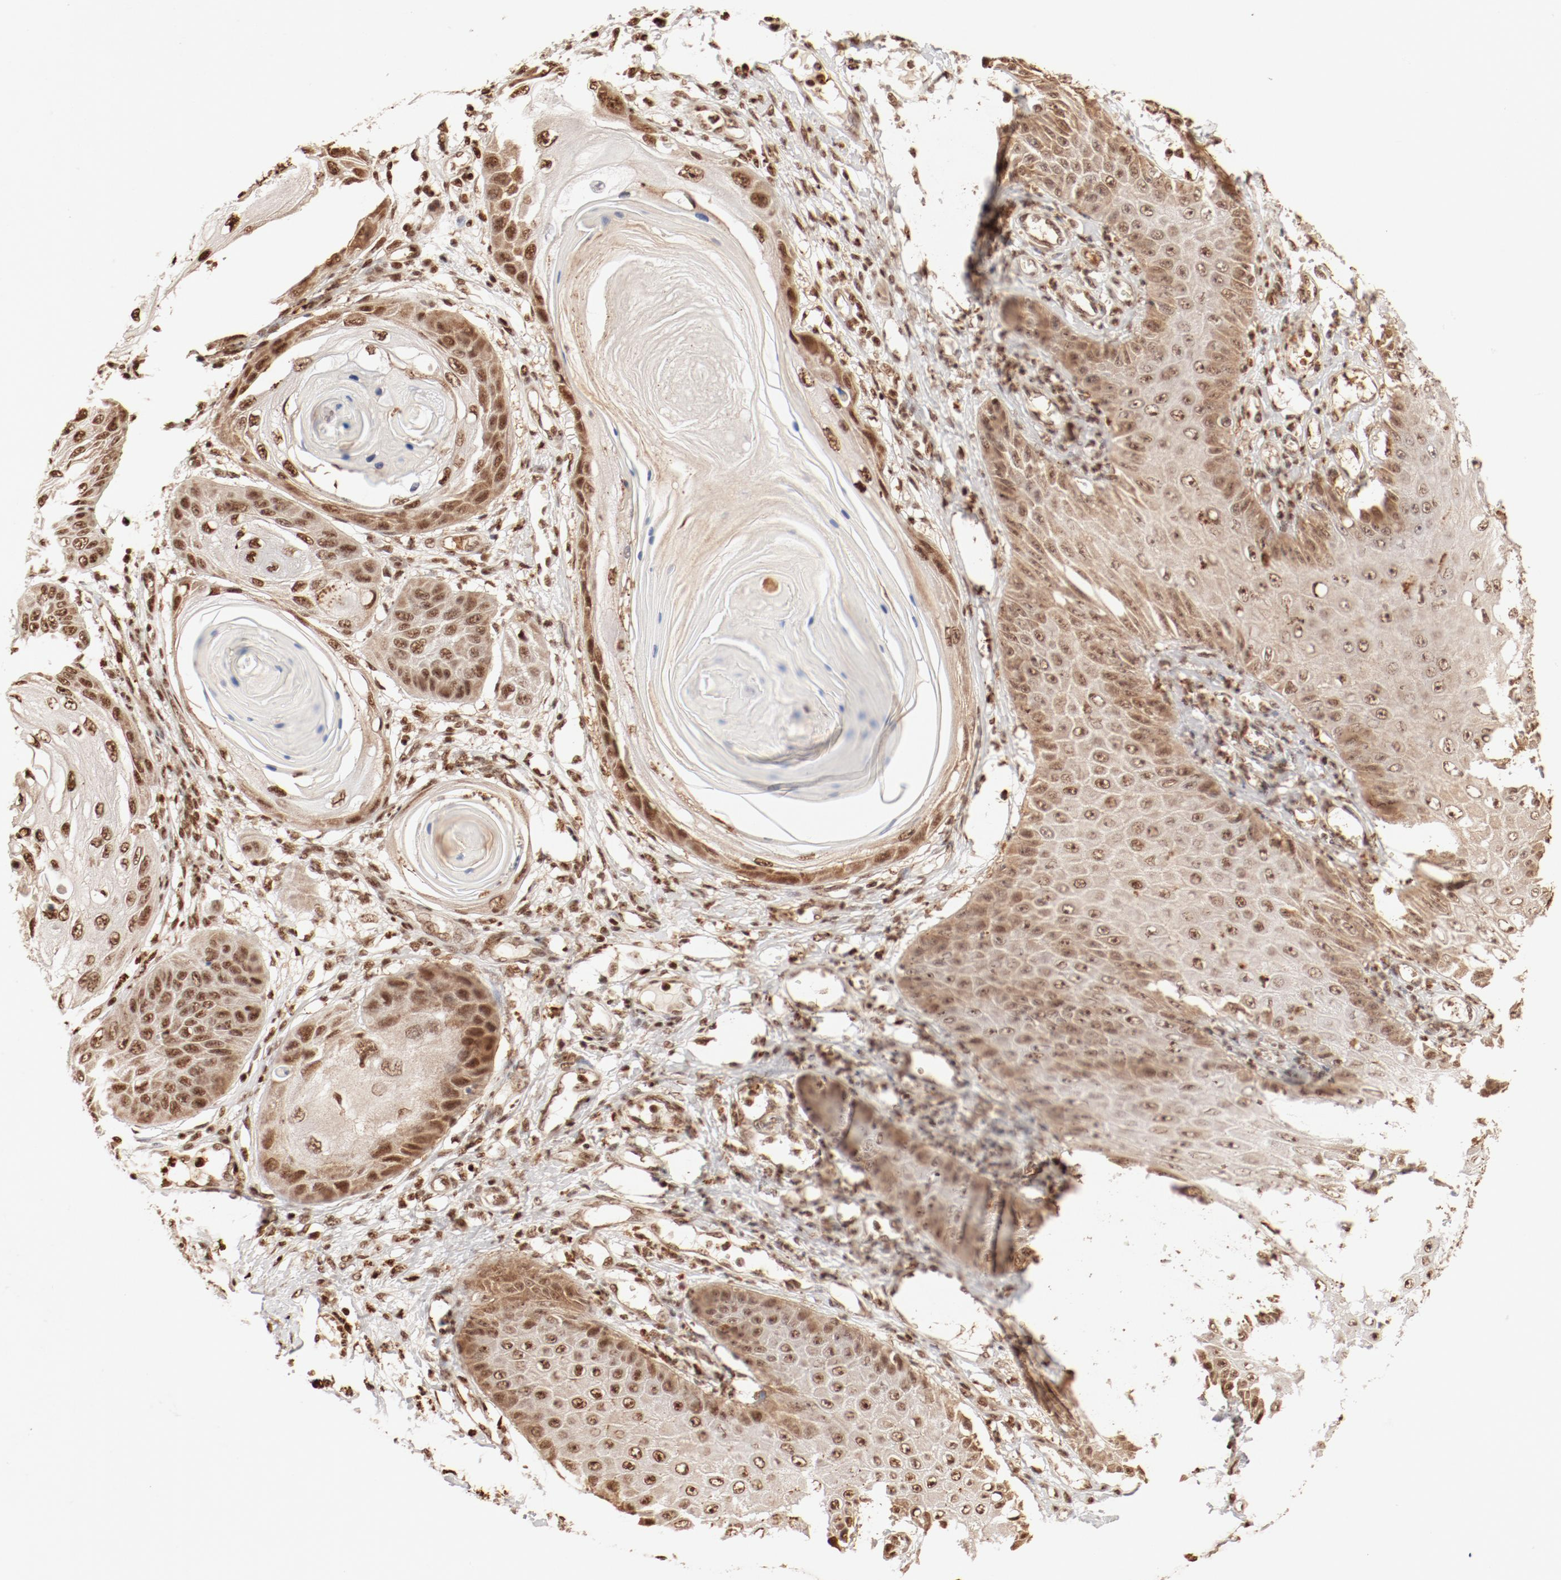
{"staining": {"intensity": "strong", "quantity": ">75%", "location": "nuclear"}, "tissue": "skin cancer", "cell_type": "Tumor cells", "image_type": "cancer", "snomed": [{"axis": "morphology", "description": "Squamous cell carcinoma, NOS"}, {"axis": "topography", "description": "Skin"}], "caption": "Skin cancer stained for a protein shows strong nuclear positivity in tumor cells. (DAB (3,3'-diaminobenzidine) IHC with brightfield microscopy, high magnification).", "gene": "FAM50A", "patient": {"sex": "female", "age": 40}}